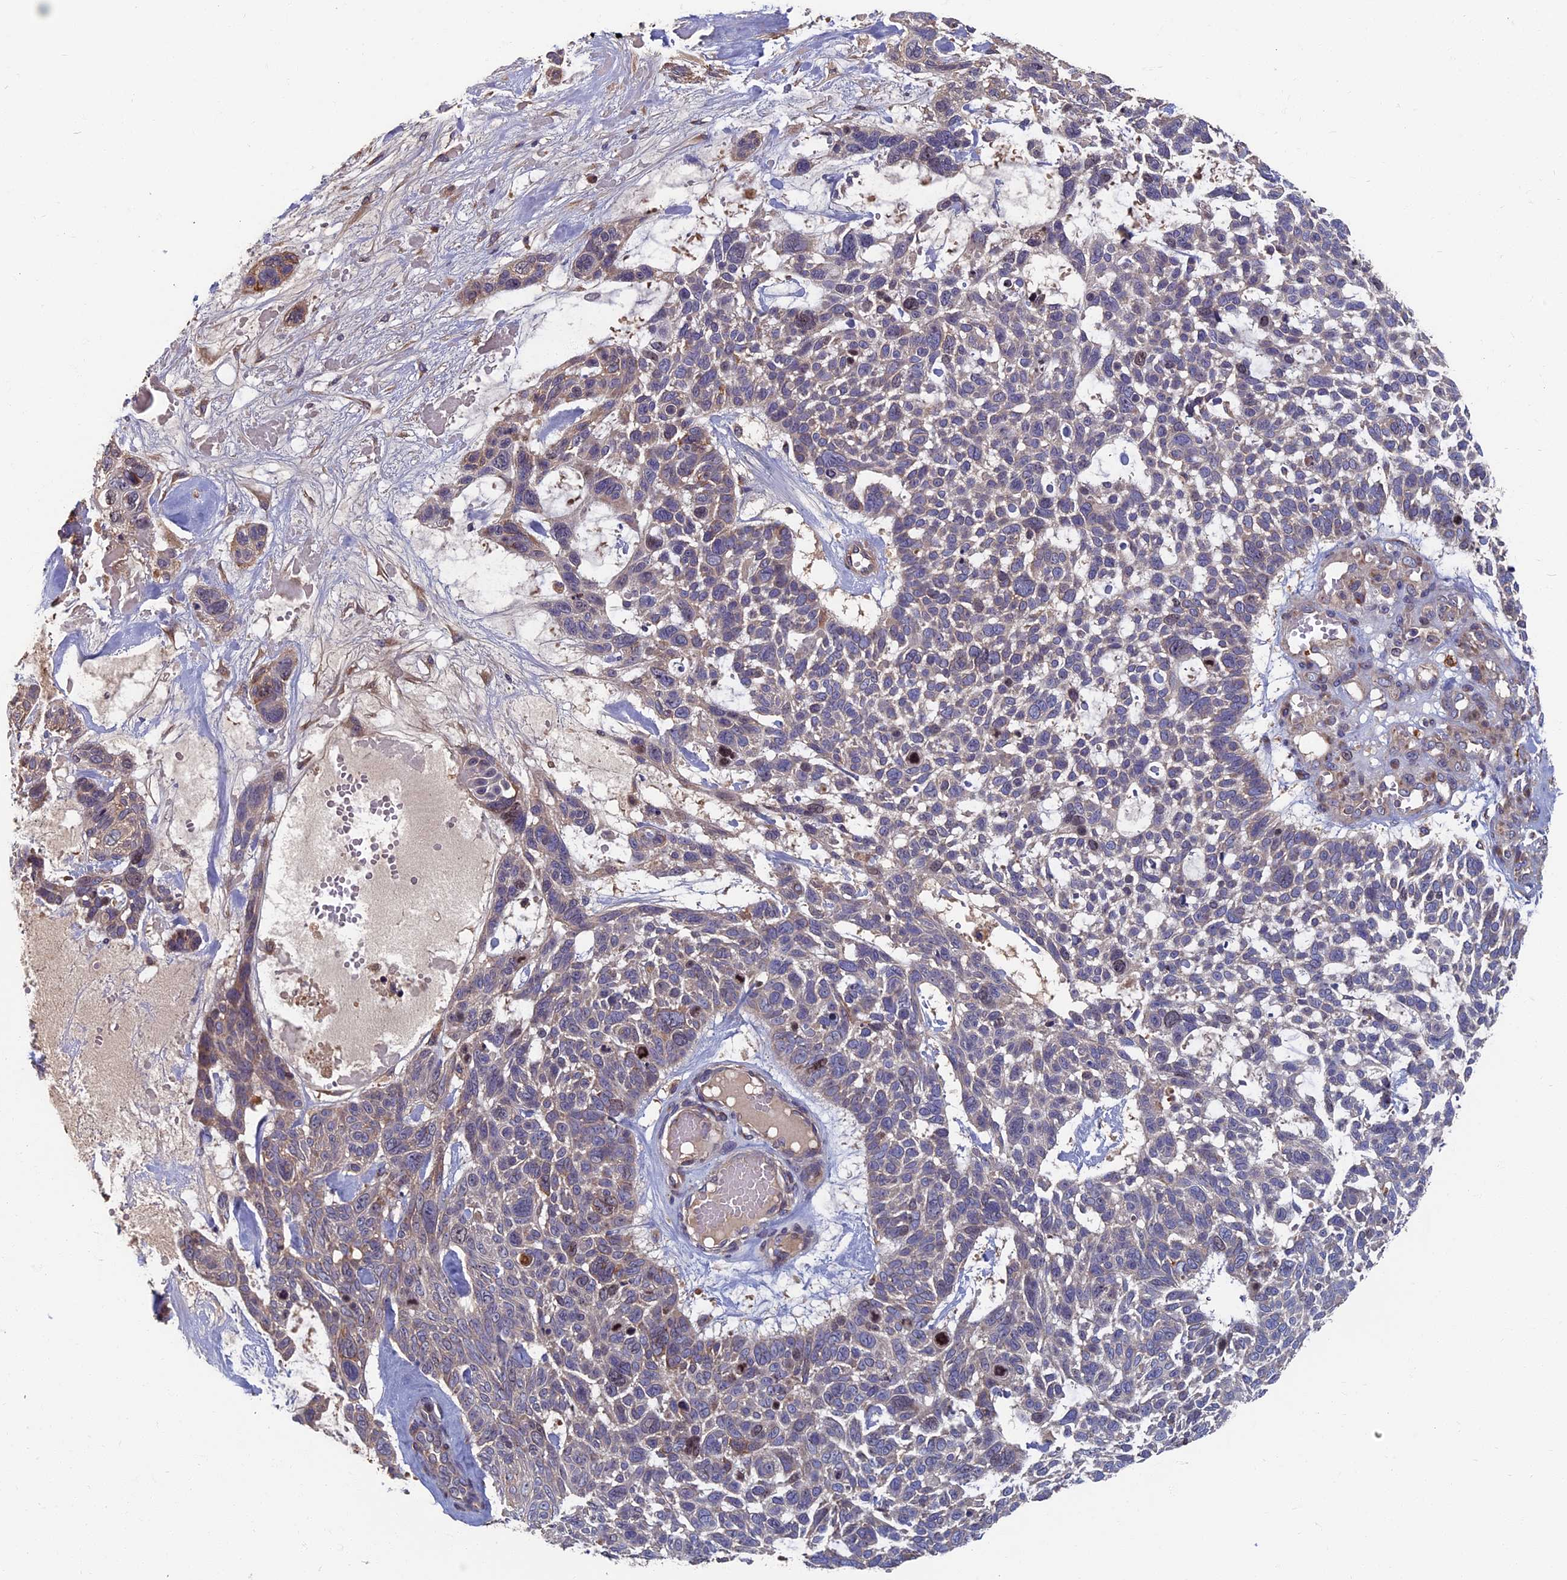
{"staining": {"intensity": "weak", "quantity": "25%-75%", "location": "cytoplasmic/membranous"}, "tissue": "skin cancer", "cell_type": "Tumor cells", "image_type": "cancer", "snomed": [{"axis": "morphology", "description": "Basal cell carcinoma"}, {"axis": "topography", "description": "Skin"}], "caption": "This is an image of immunohistochemistry staining of skin cancer, which shows weak positivity in the cytoplasmic/membranous of tumor cells.", "gene": "TNK2", "patient": {"sex": "male", "age": 88}}